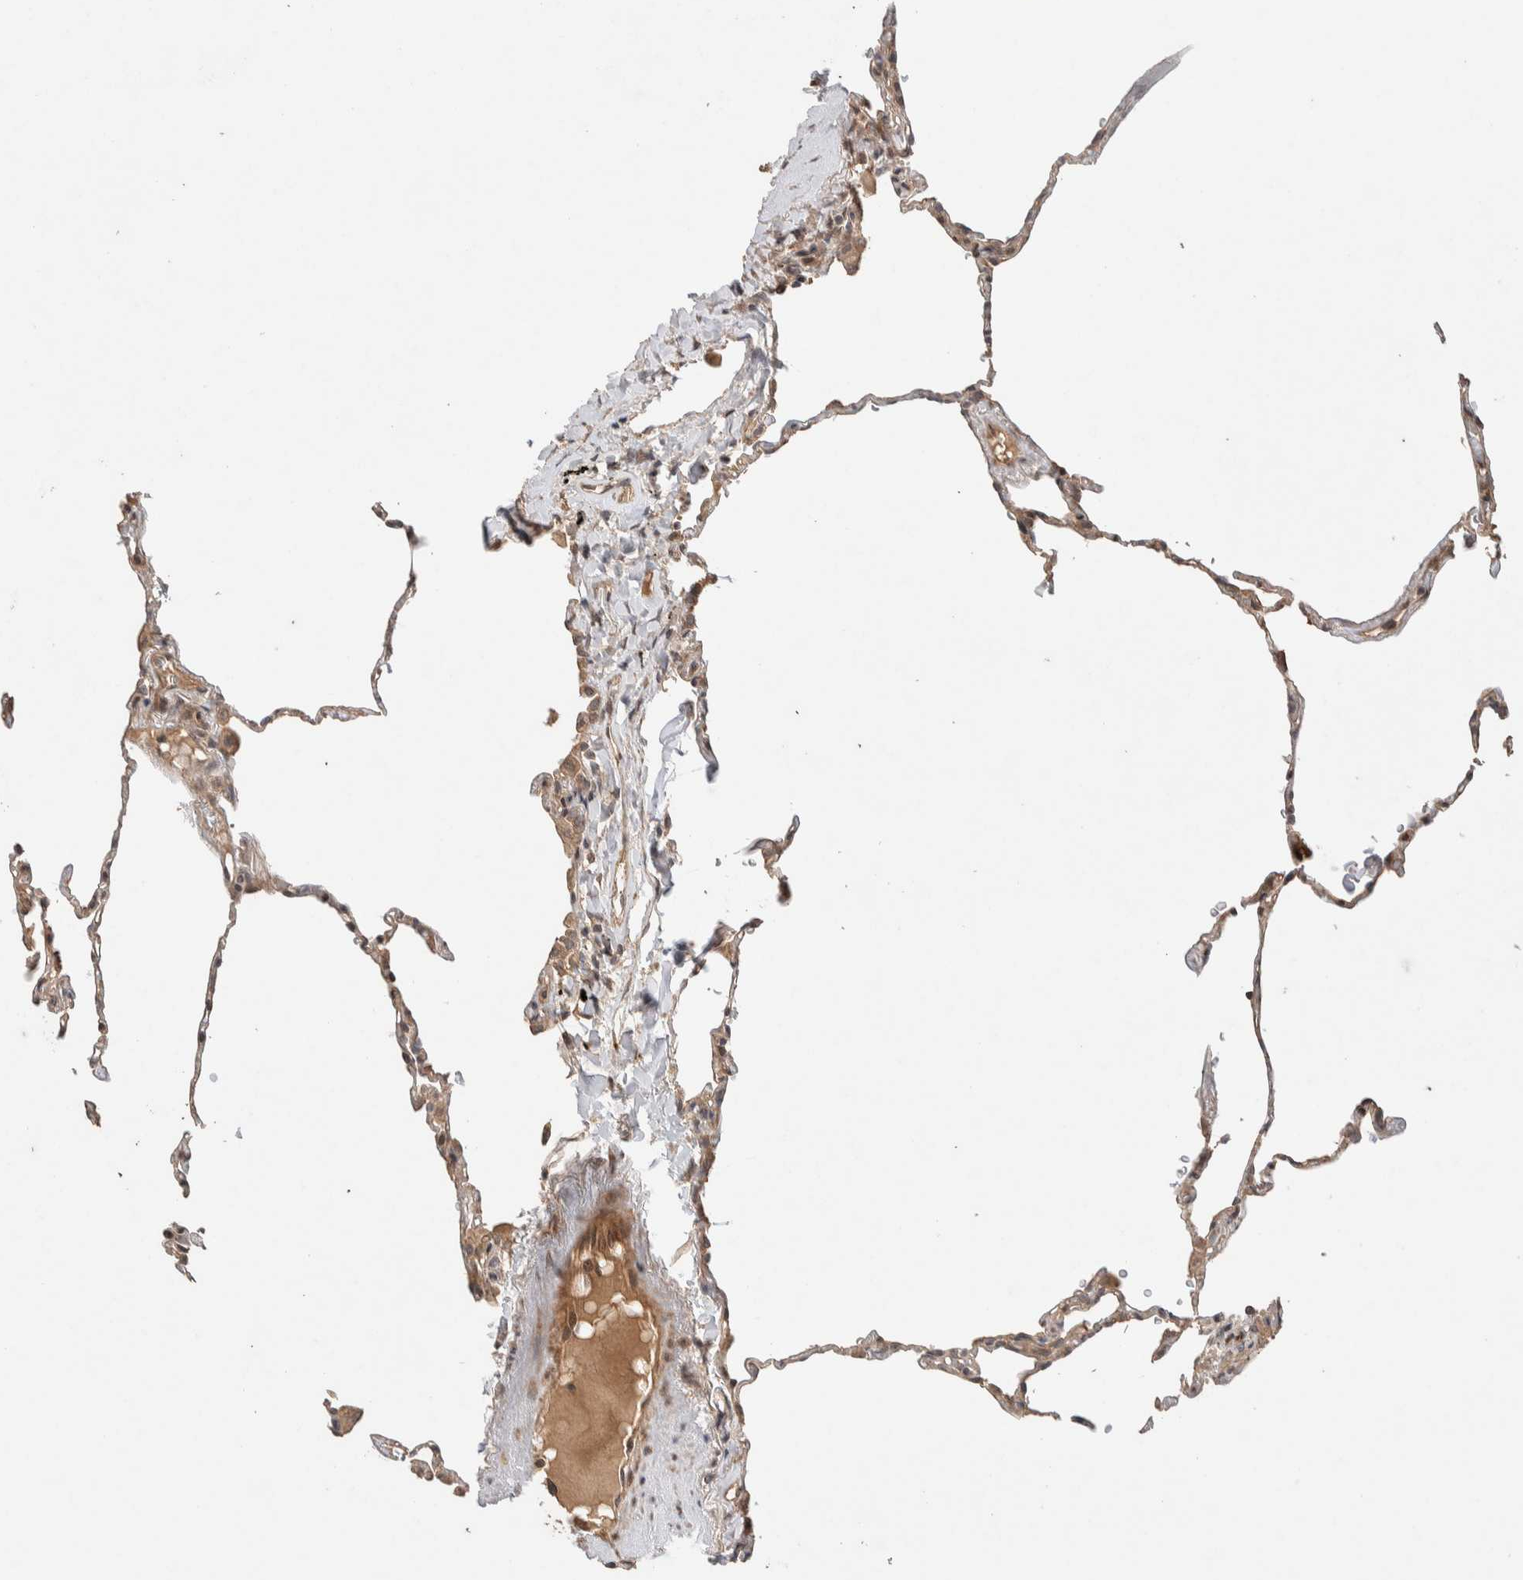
{"staining": {"intensity": "weak", "quantity": "25%-75%", "location": "cytoplasmic/membranous"}, "tissue": "lung", "cell_type": "Alveolar cells", "image_type": "normal", "snomed": [{"axis": "morphology", "description": "Normal tissue, NOS"}, {"axis": "topography", "description": "Lung"}], "caption": "An IHC photomicrograph of normal tissue is shown. Protein staining in brown highlights weak cytoplasmic/membranous positivity in lung within alveolar cells.", "gene": "PRDM15", "patient": {"sex": "male", "age": 59}}